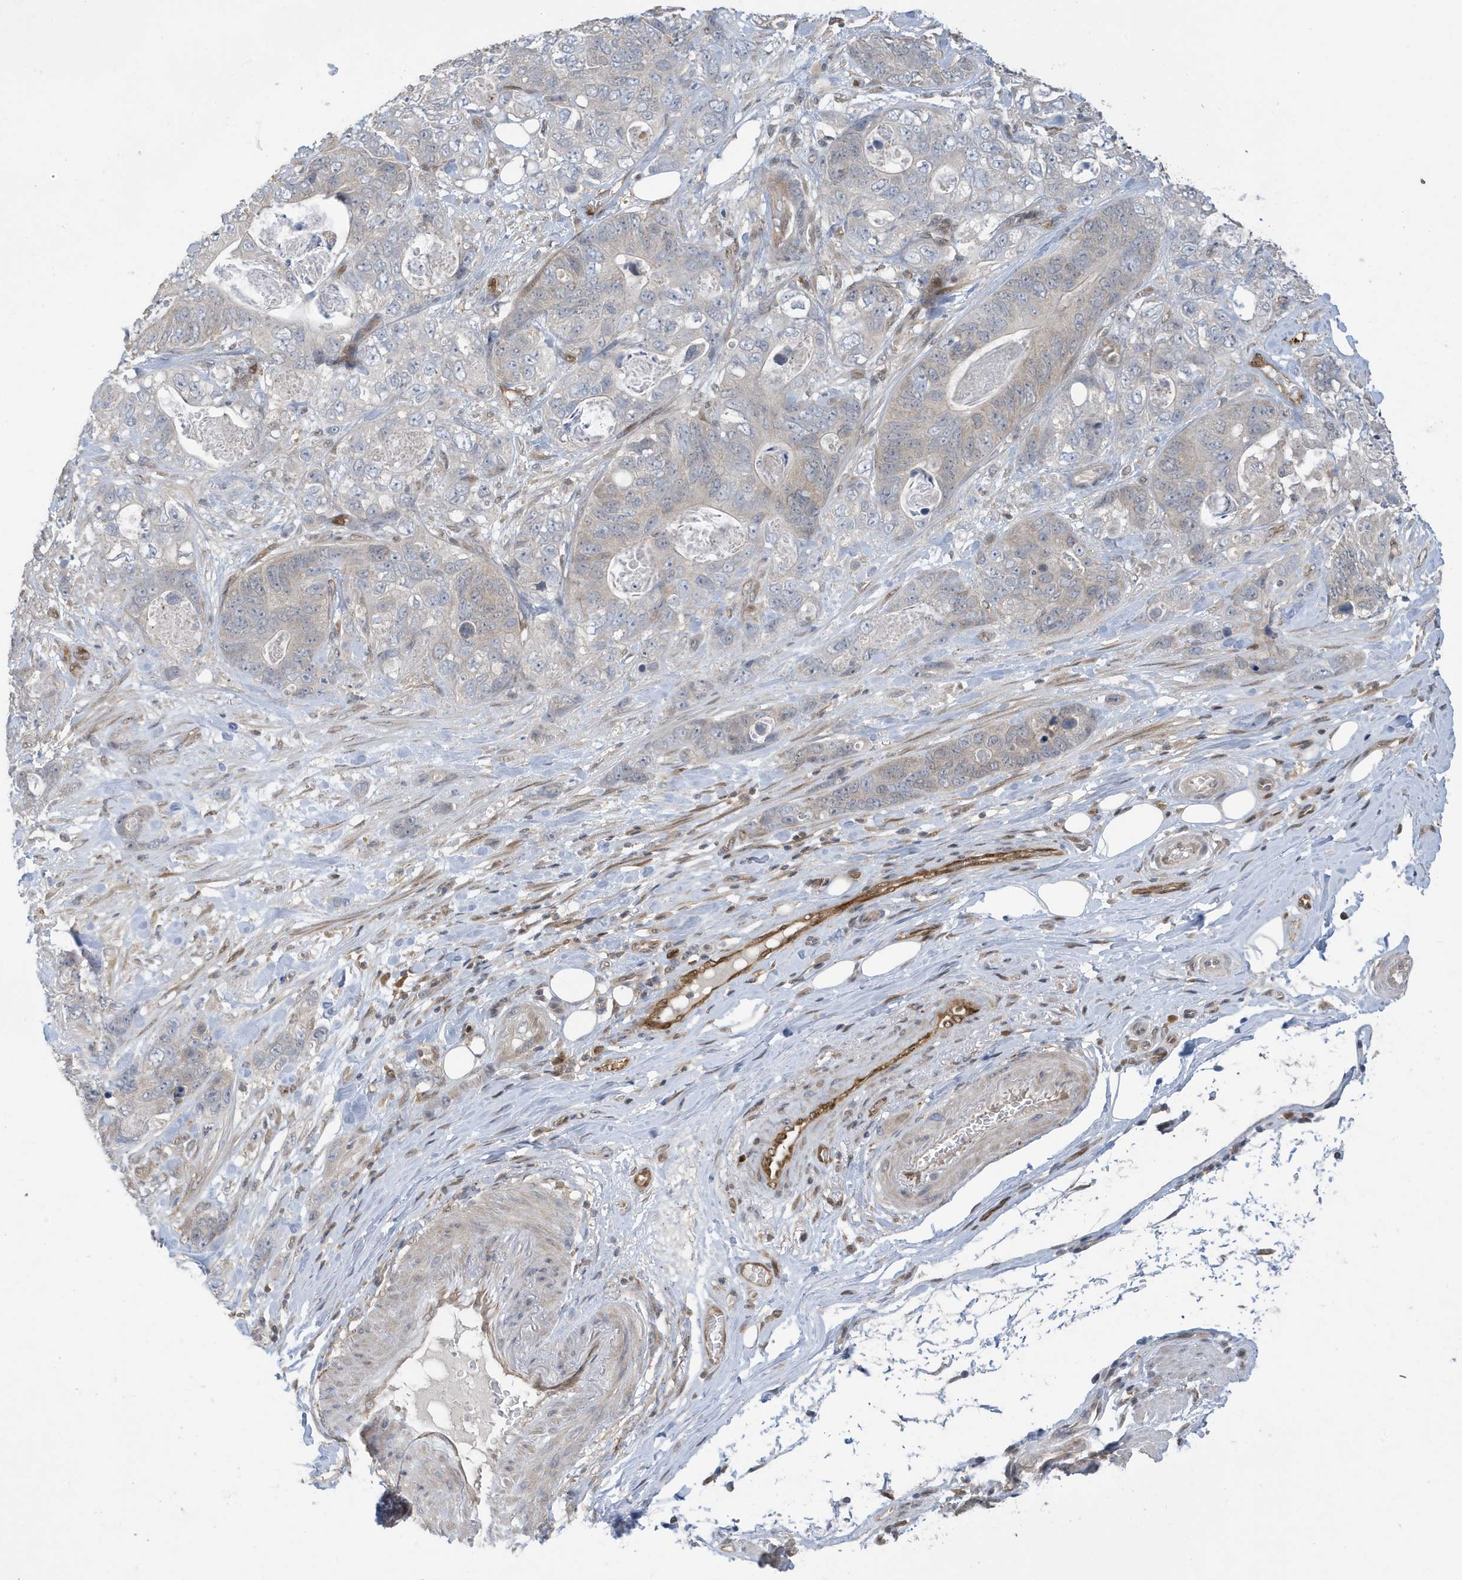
{"staining": {"intensity": "negative", "quantity": "none", "location": "none"}, "tissue": "stomach cancer", "cell_type": "Tumor cells", "image_type": "cancer", "snomed": [{"axis": "morphology", "description": "Normal tissue, NOS"}, {"axis": "morphology", "description": "Adenocarcinoma, NOS"}, {"axis": "topography", "description": "Stomach"}], "caption": "Stomach adenocarcinoma stained for a protein using IHC shows no expression tumor cells.", "gene": "NCOA7", "patient": {"sex": "female", "age": 89}}